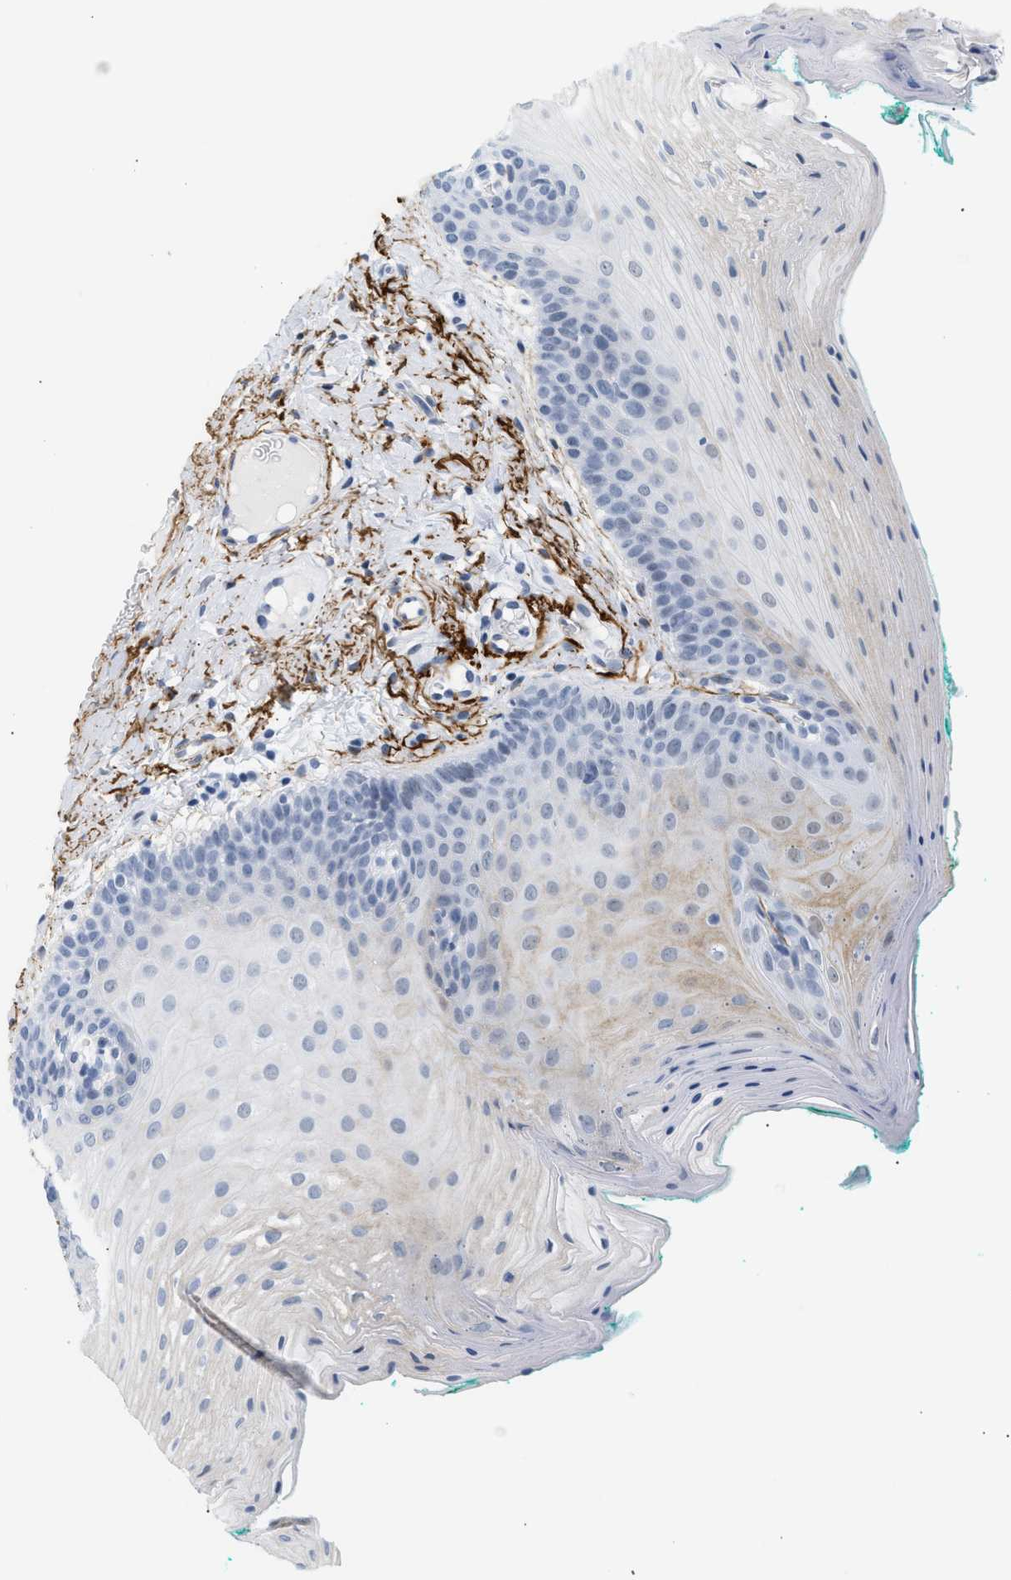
{"staining": {"intensity": "weak", "quantity": "<25%", "location": "cytoplasmic/membranous,nuclear"}, "tissue": "oral mucosa", "cell_type": "Squamous epithelial cells", "image_type": "normal", "snomed": [{"axis": "morphology", "description": "Normal tissue, NOS"}, {"axis": "topography", "description": "Oral tissue"}], "caption": "Oral mucosa was stained to show a protein in brown. There is no significant positivity in squamous epithelial cells. The staining is performed using DAB (3,3'-diaminobenzidine) brown chromogen with nuclei counter-stained in using hematoxylin.", "gene": "ELN", "patient": {"sex": "male", "age": 58}}